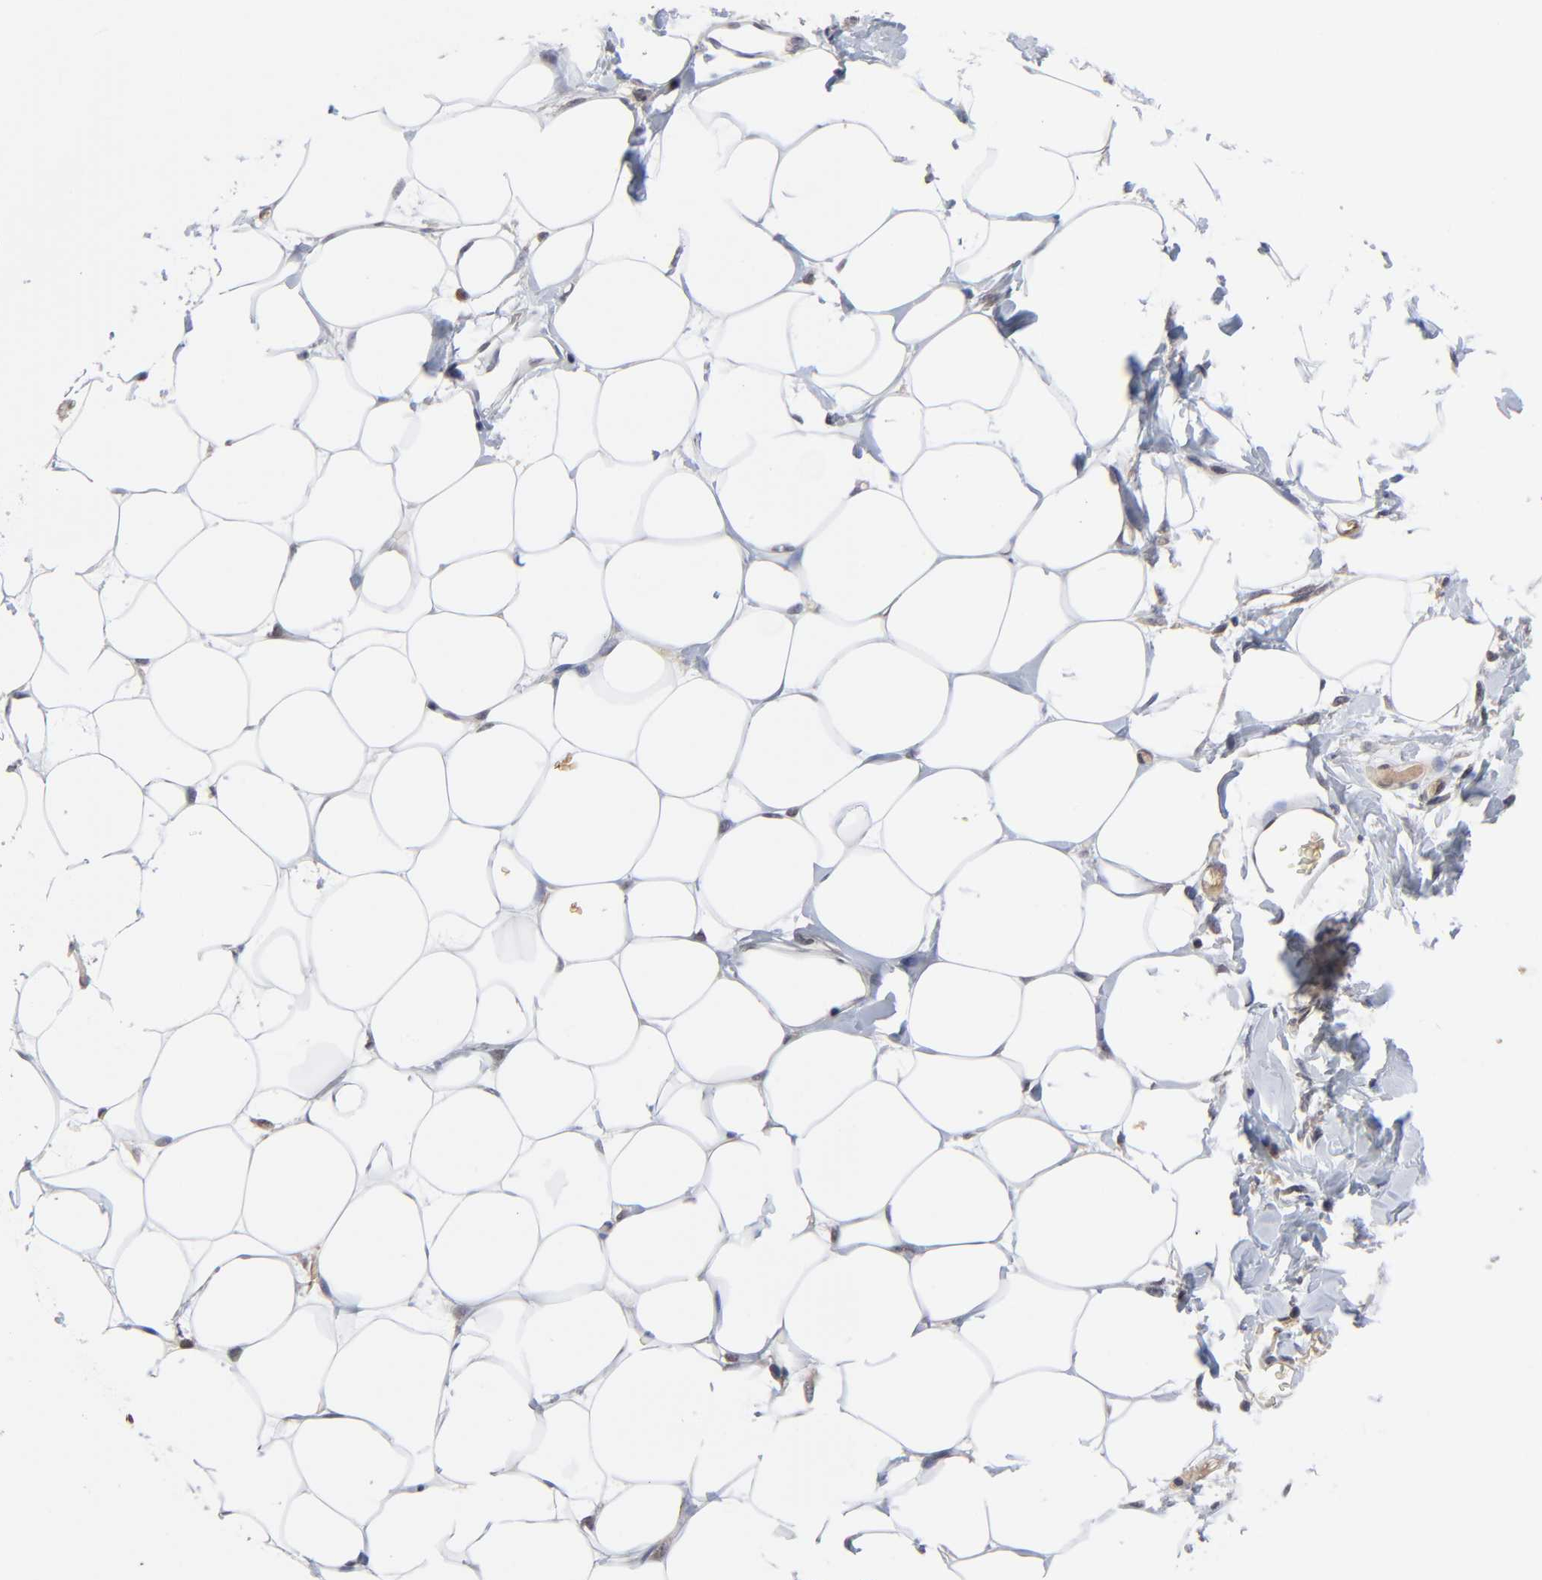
{"staining": {"intensity": "negative", "quantity": "none", "location": "none"}, "tissue": "breast", "cell_type": "Adipocytes", "image_type": "normal", "snomed": [{"axis": "morphology", "description": "Normal tissue, NOS"}, {"axis": "topography", "description": "Breast"}, {"axis": "topography", "description": "Adipose tissue"}], "caption": "High power microscopy image of an immunohistochemistry histopathology image of normal breast, revealing no significant staining in adipocytes.", "gene": "CASP10", "patient": {"sex": "female", "age": 25}}